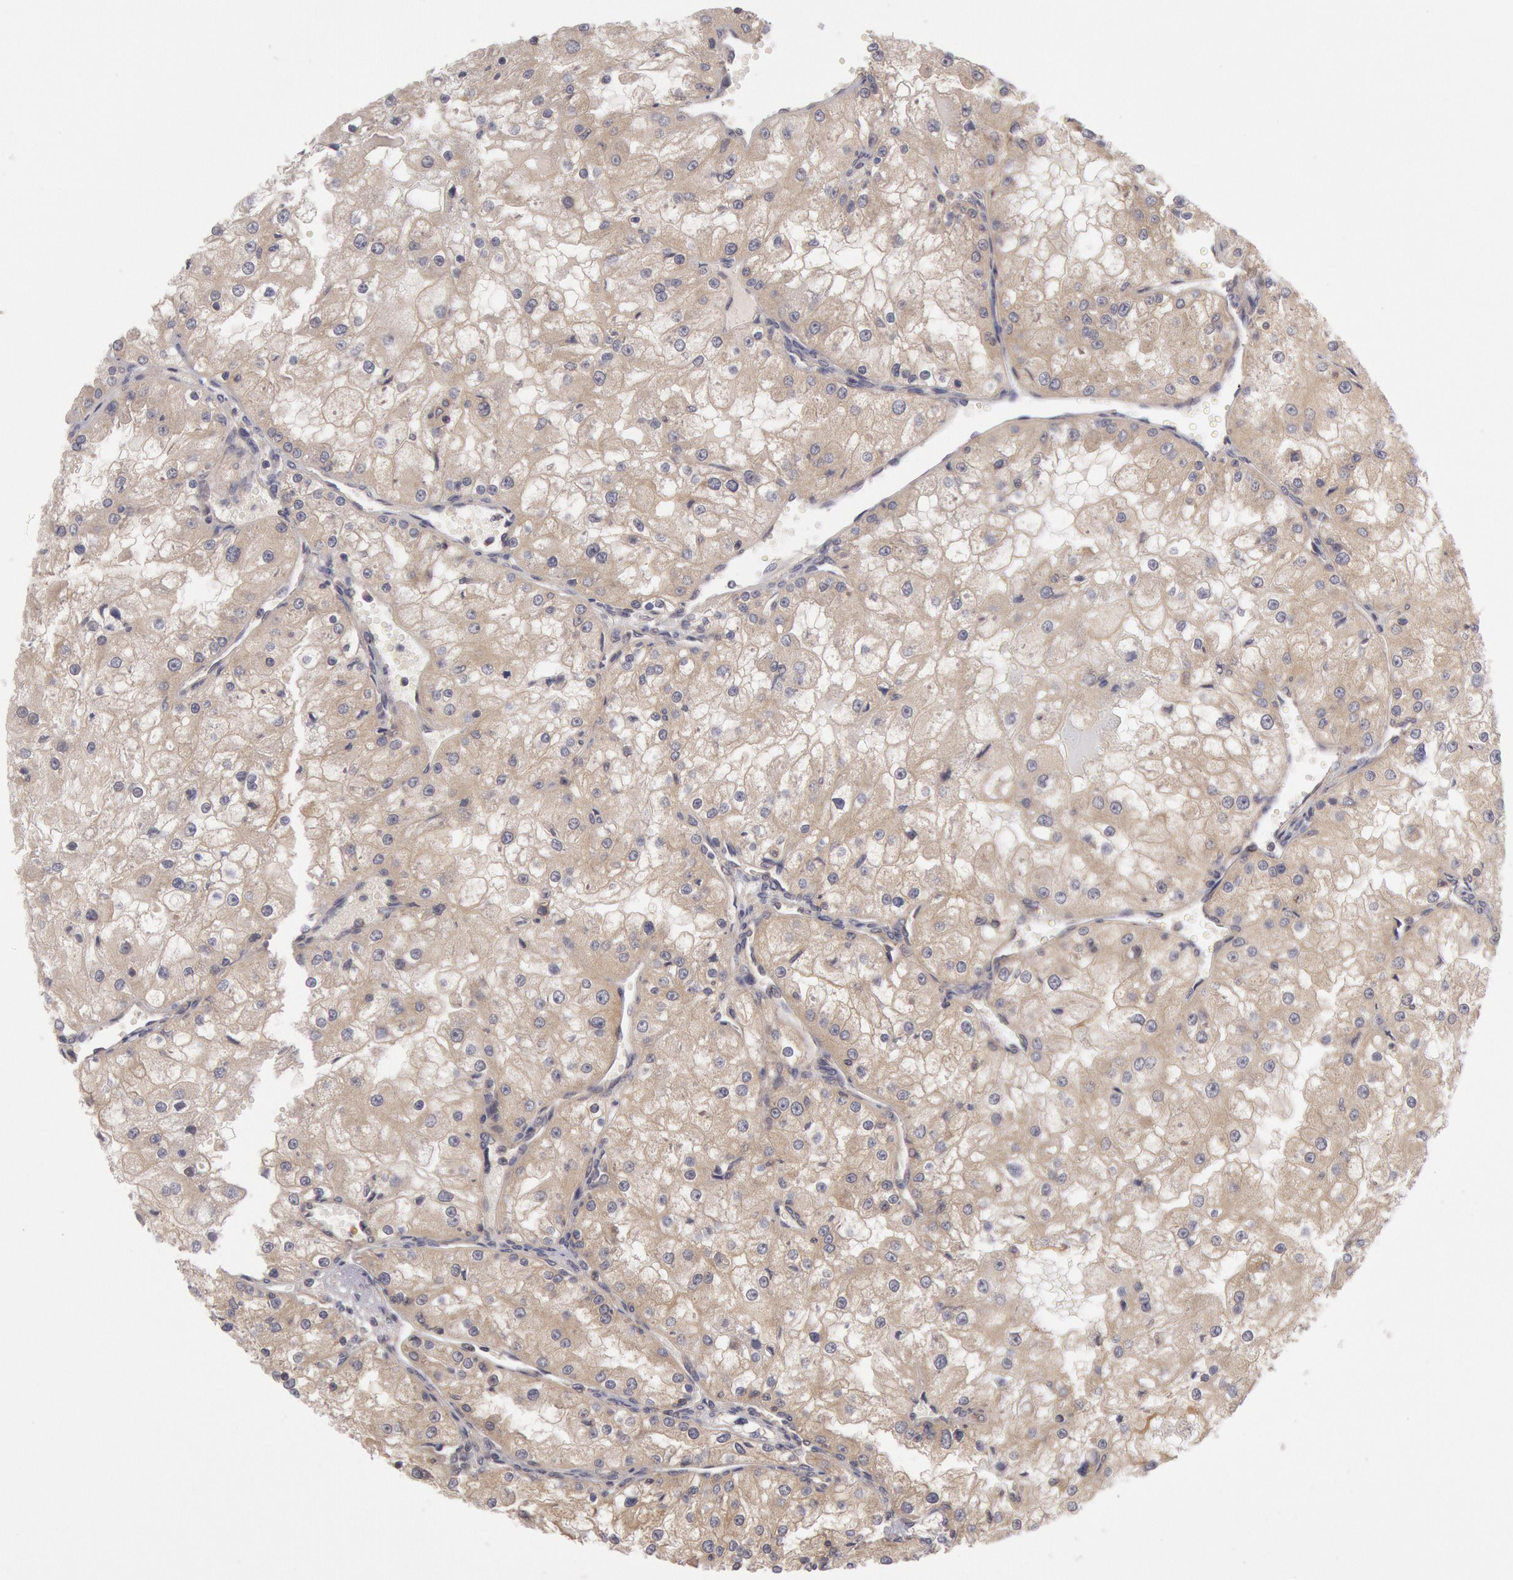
{"staining": {"intensity": "weak", "quantity": ">75%", "location": "cytoplasmic/membranous"}, "tissue": "renal cancer", "cell_type": "Tumor cells", "image_type": "cancer", "snomed": [{"axis": "morphology", "description": "Adenocarcinoma, NOS"}, {"axis": "topography", "description": "Kidney"}], "caption": "Adenocarcinoma (renal) tissue shows weak cytoplasmic/membranous positivity in approximately >75% of tumor cells", "gene": "BRAF", "patient": {"sex": "female", "age": 74}}